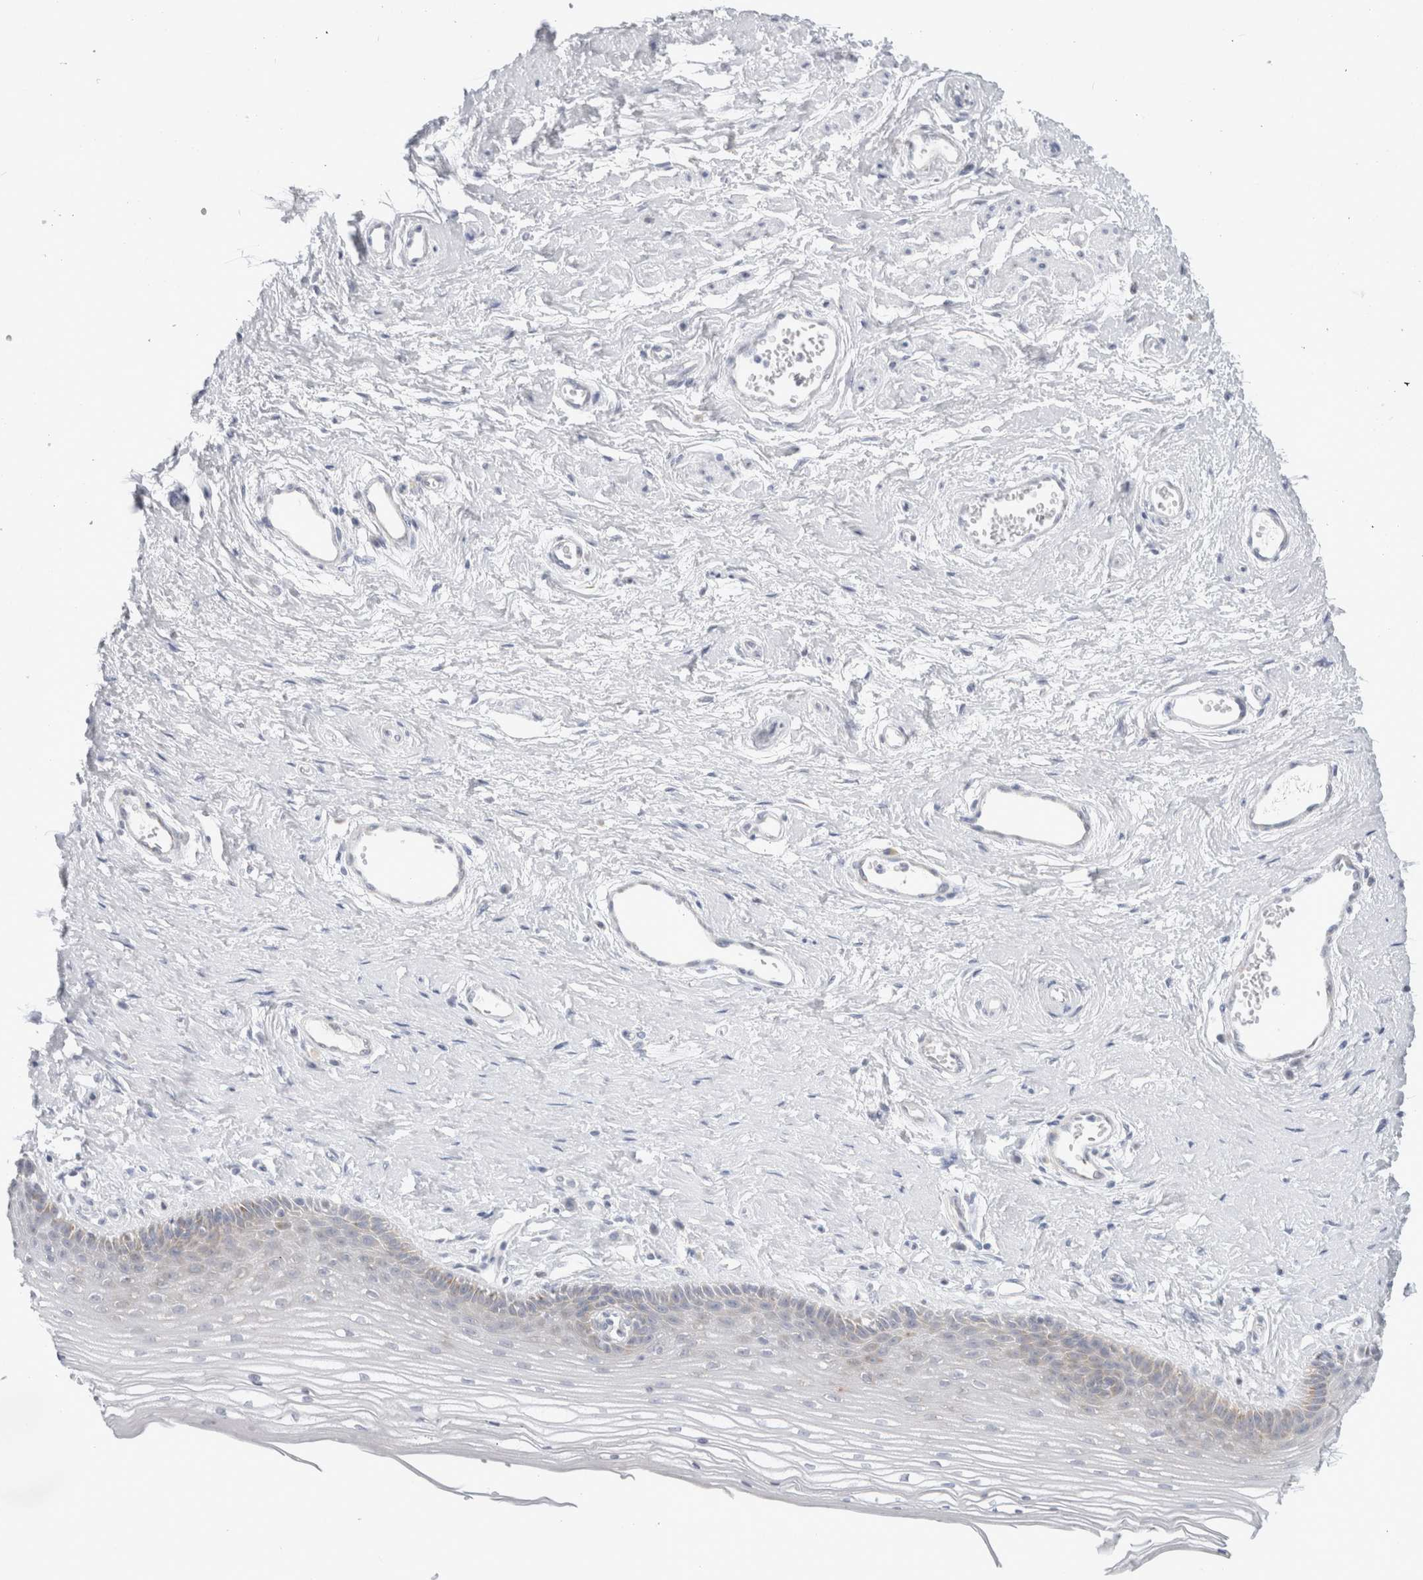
{"staining": {"intensity": "moderate", "quantity": "<25%", "location": "cytoplasmic/membranous"}, "tissue": "vagina", "cell_type": "Squamous epithelial cells", "image_type": "normal", "snomed": [{"axis": "morphology", "description": "Normal tissue, NOS"}, {"axis": "topography", "description": "Vagina"}], "caption": "Immunohistochemistry (IHC) (DAB) staining of normal human vagina shows moderate cytoplasmic/membranous protein staining in about <25% of squamous epithelial cells. (Brightfield microscopy of DAB IHC at high magnification).", "gene": "FAHD1", "patient": {"sex": "female", "age": 46}}